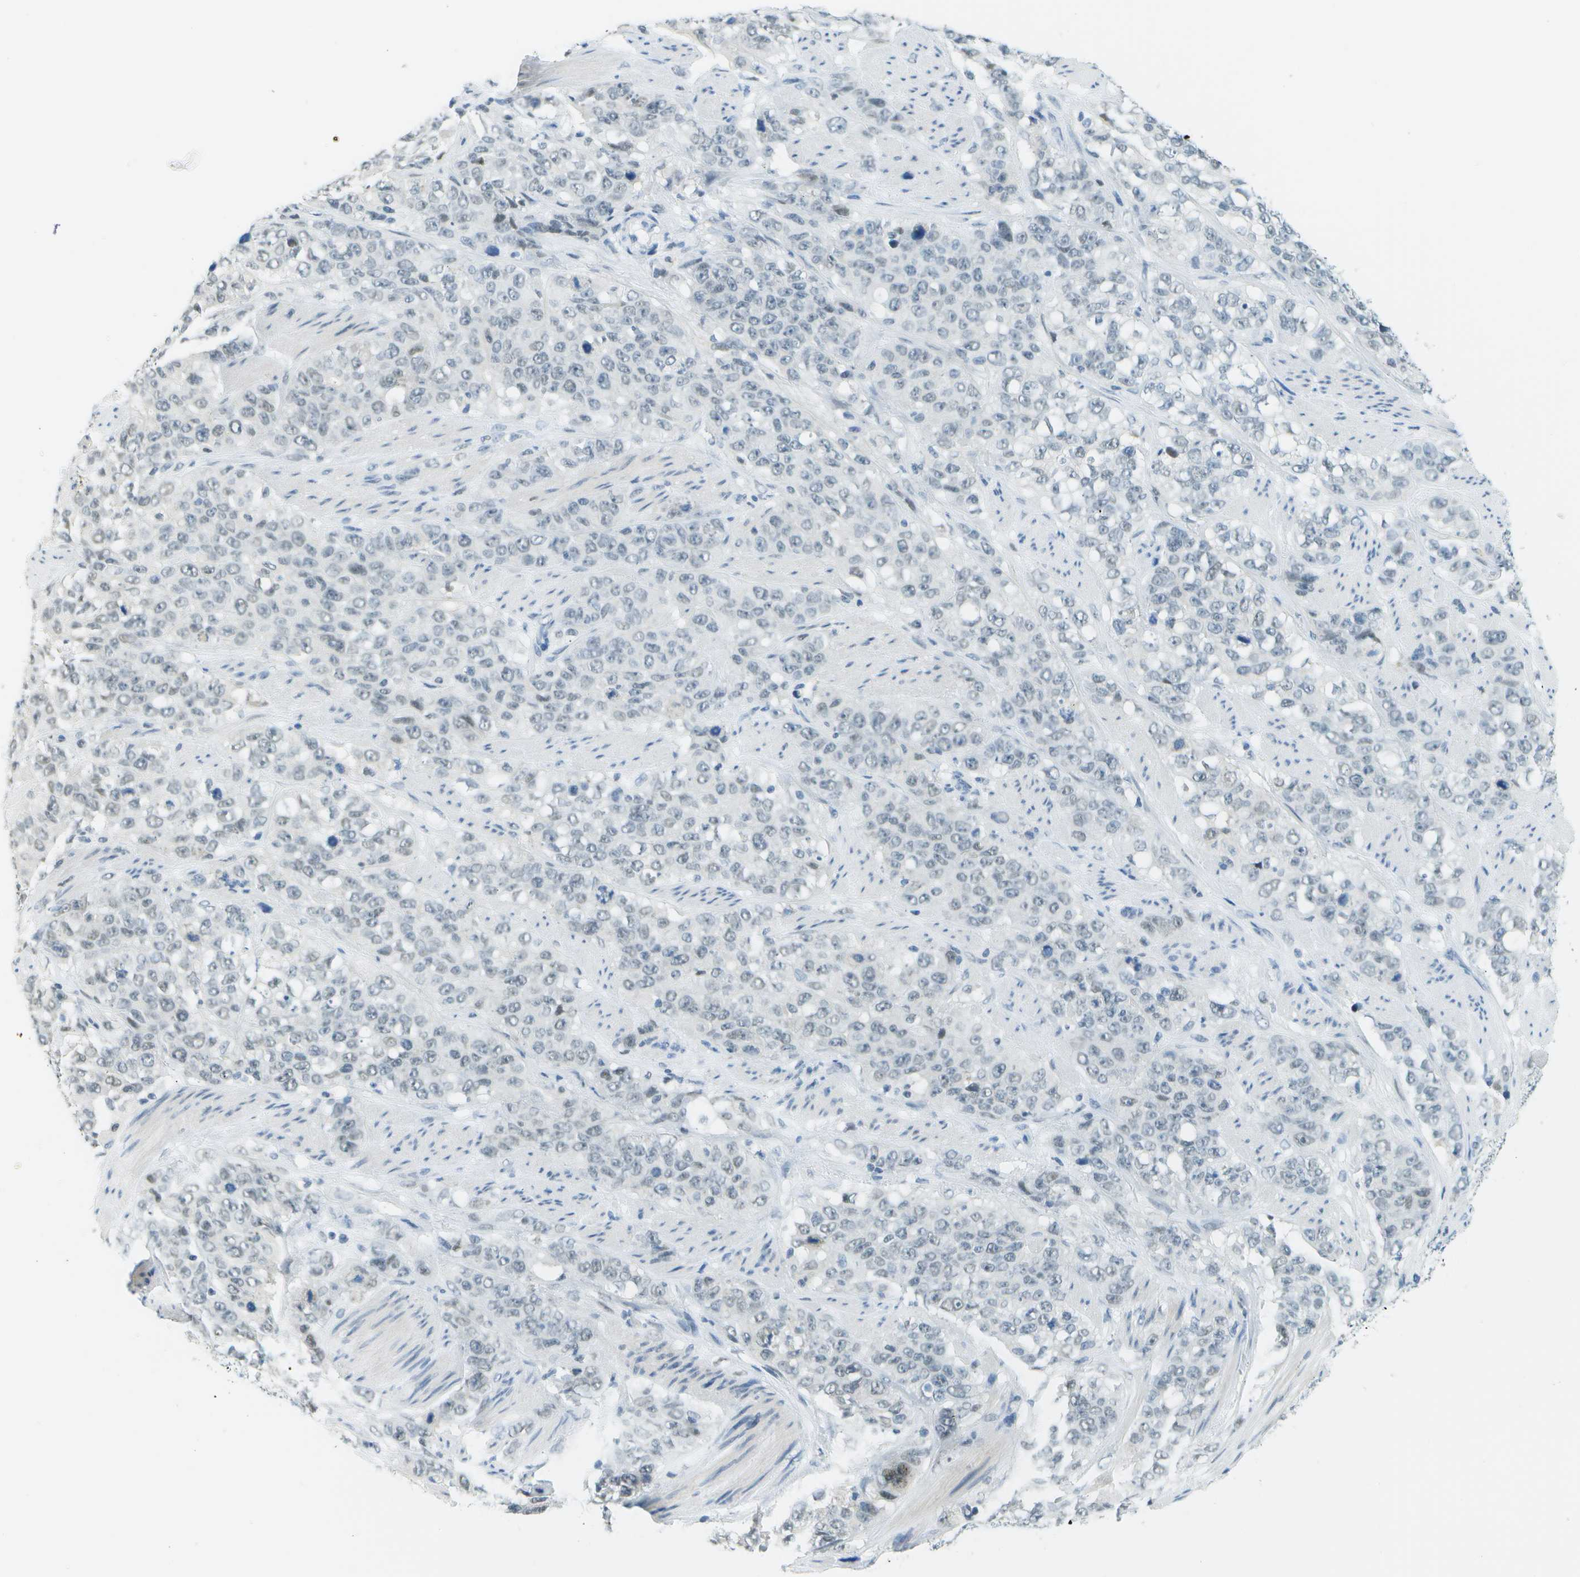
{"staining": {"intensity": "negative", "quantity": "none", "location": "none"}, "tissue": "stomach cancer", "cell_type": "Tumor cells", "image_type": "cancer", "snomed": [{"axis": "morphology", "description": "Adenocarcinoma, NOS"}, {"axis": "topography", "description": "Stomach"}], "caption": "Photomicrograph shows no significant protein positivity in tumor cells of stomach cancer.", "gene": "NEK11", "patient": {"sex": "male", "age": 48}}